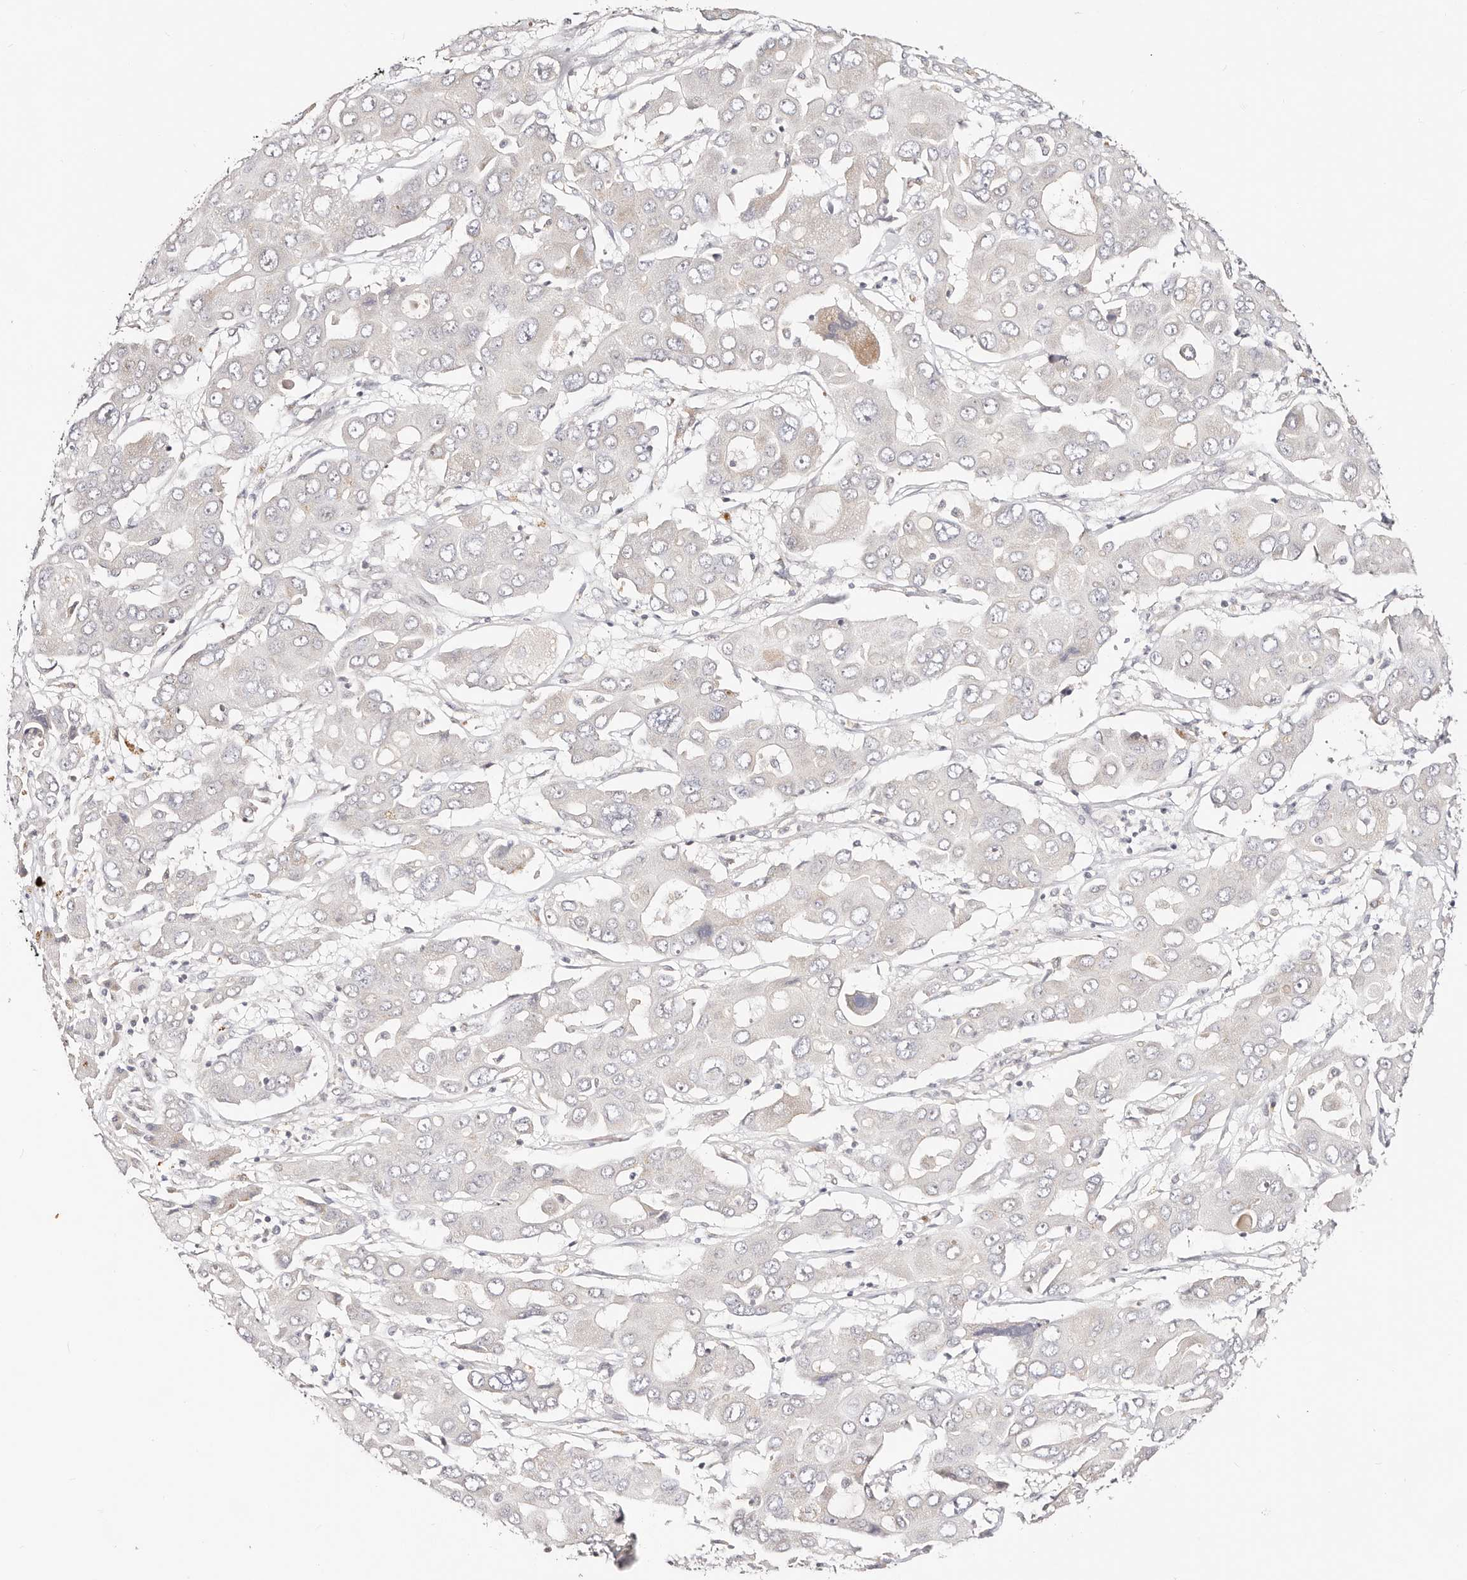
{"staining": {"intensity": "negative", "quantity": "none", "location": "none"}, "tissue": "liver cancer", "cell_type": "Tumor cells", "image_type": "cancer", "snomed": [{"axis": "morphology", "description": "Cholangiocarcinoma"}, {"axis": "topography", "description": "Liver"}], "caption": "IHC micrograph of human cholangiocarcinoma (liver) stained for a protein (brown), which demonstrates no expression in tumor cells. Nuclei are stained in blue.", "gene": "VIPAS39", "patient": {"sex": "male", "age": 67}}